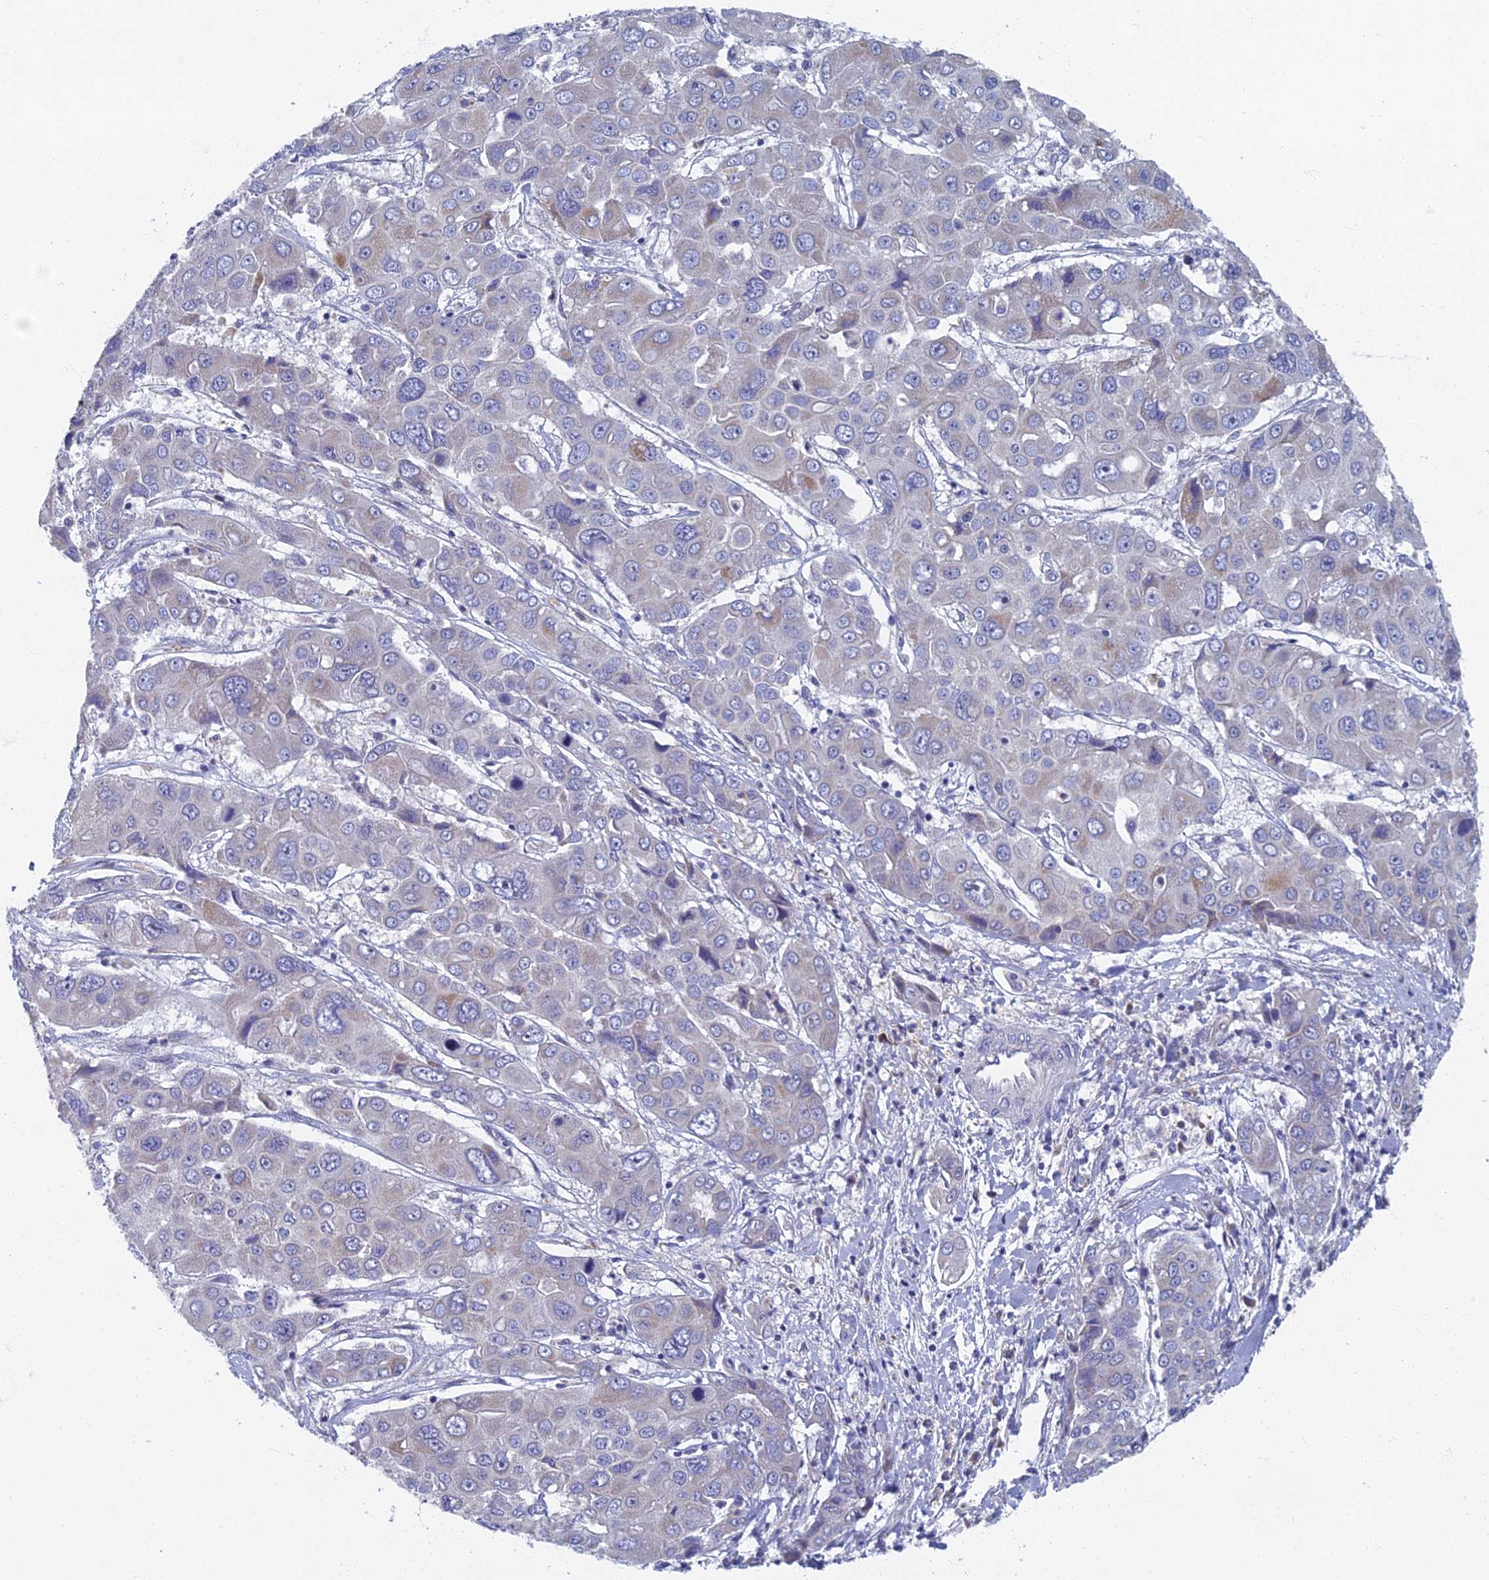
{"staining": {"intensity": "weak", "quantity": "<25%", "location": "cytoplasmic/membranous"}, "tissue": "liver cancer", "cell_type": "Tumor cells", "image_type": "cancer", "snomed": [{"axis": "morphology", "description": "Cholangiocarcinoma"}, {"axis": "topography", "description": "Liver"}], "caption": "Immunohistochemistry image of human cholangiocarcinoma (liver) stained for a protein (brown), which displays no expression in tumor cells.", "gene": "SPIN4", "patient": {"sex": "male", "age": 67}}